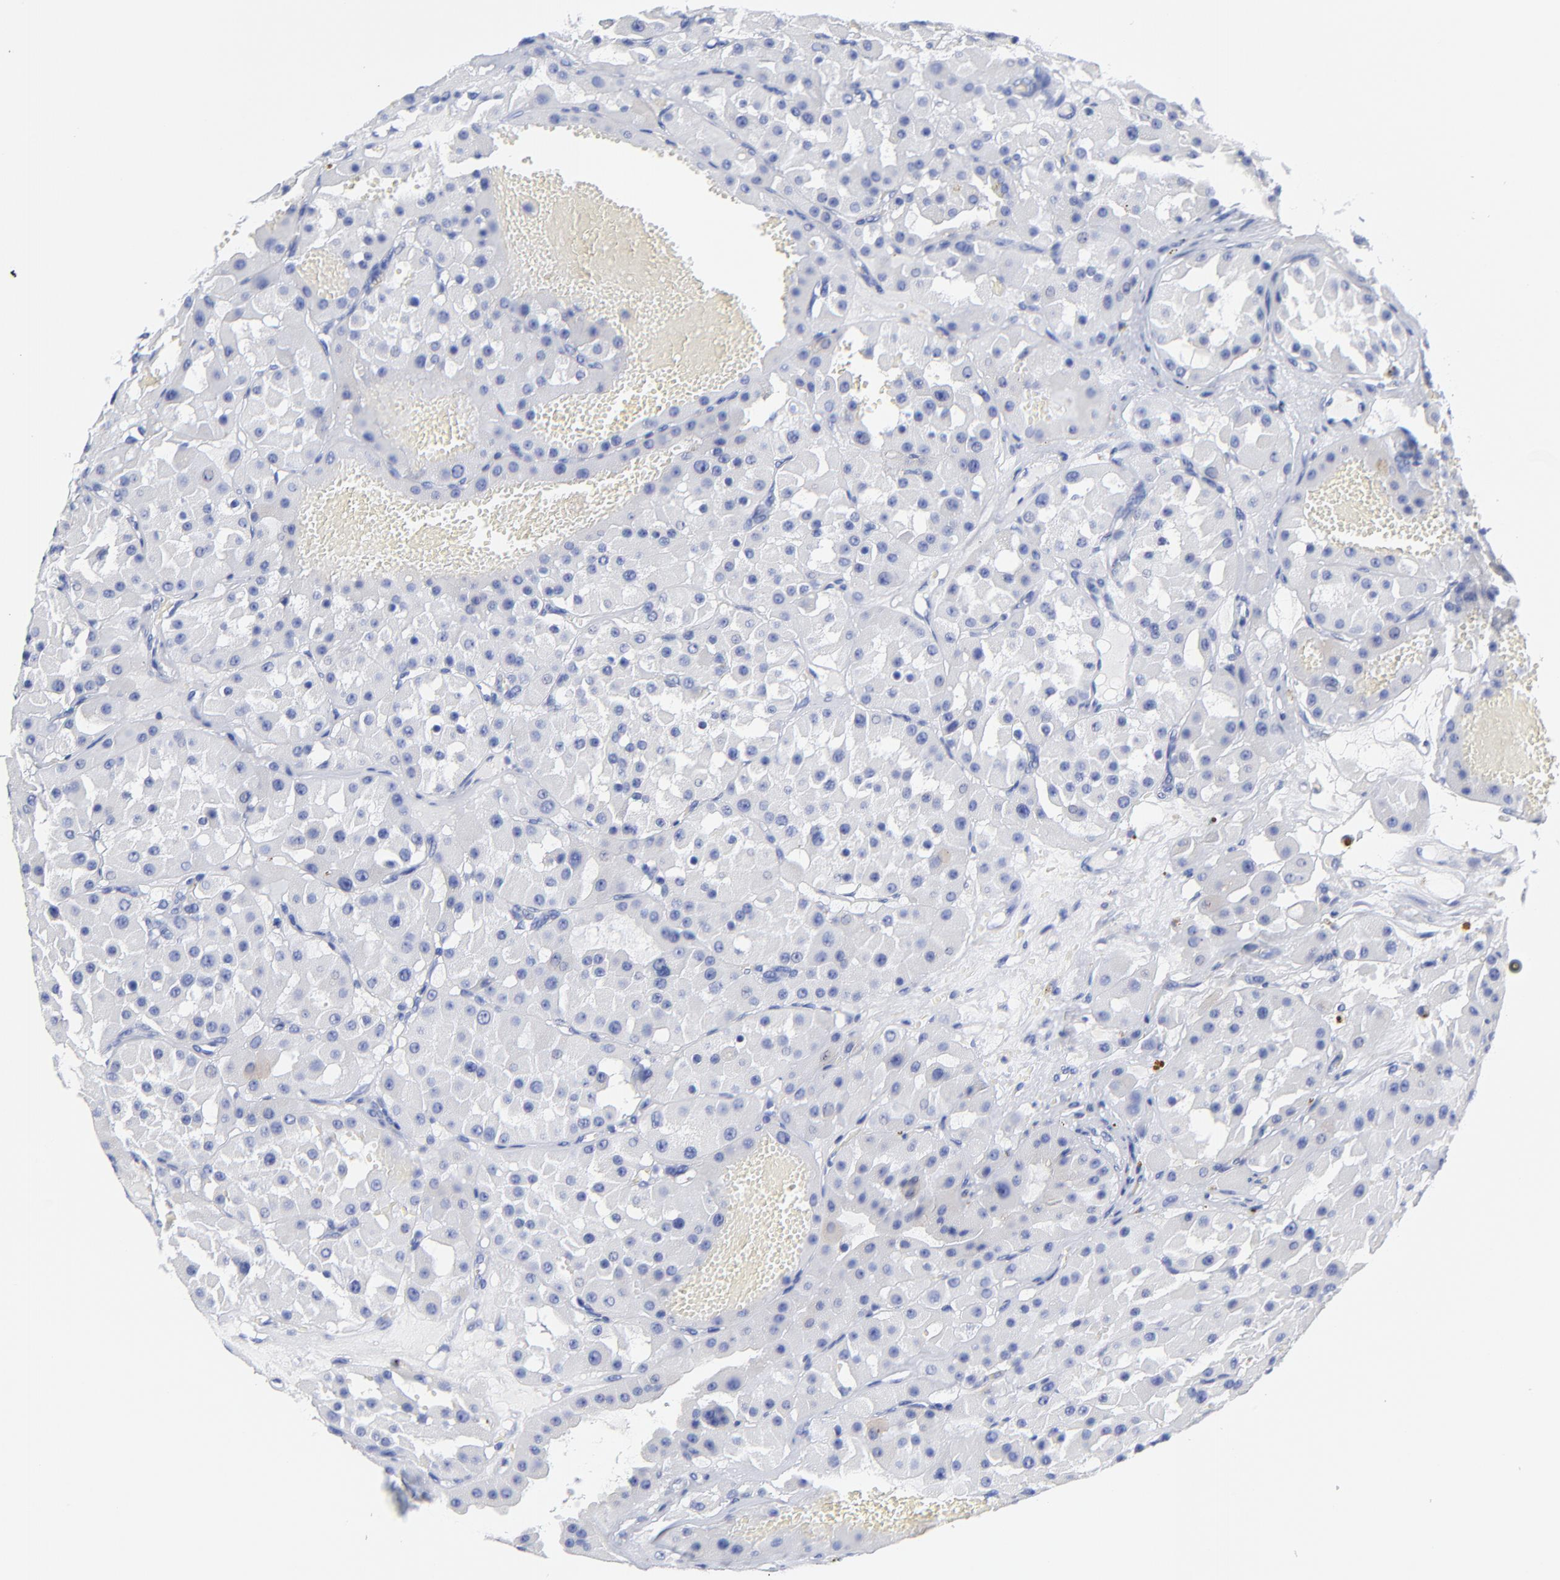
{"staining": {"intensity": "negative", "quantity": "none", "location": "none"}, "tissue": "renal cancer", "cell_type": "Tumor cells", "image_type": "cancer", "snomed": [{"axis": "morphology", "description": "Adenocarcinoma, uncertain malignant potential"}, {"axis": "topography", "description": "Kidney"}], "caption": "IHC of adenocarcinoma,  uncertain malignant potential (renal) exhibits no staining in tumor cells.", "gene": "ACY1", "patient": {"sex": "male", "age": 63}}